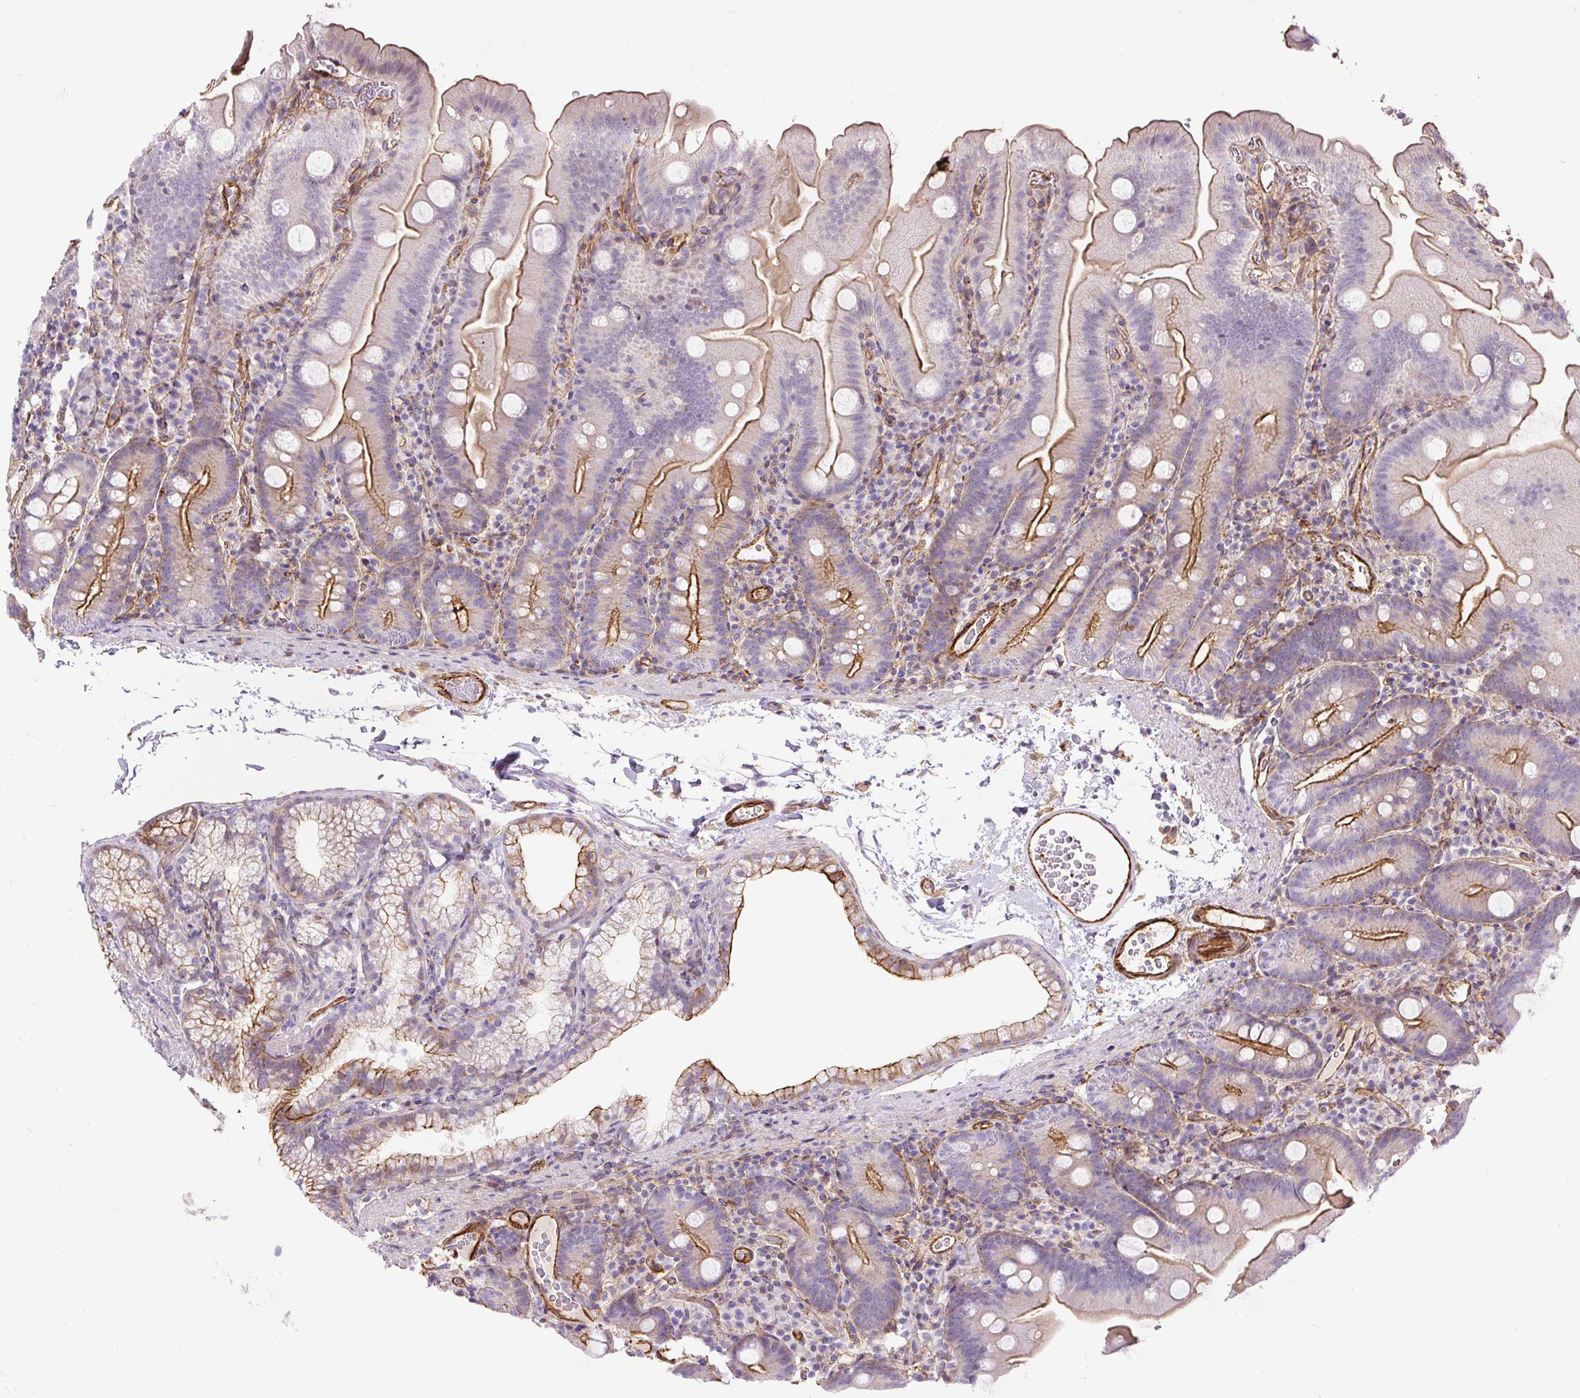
{"staining": {"intensity": "moderate", "quantity": ">75%", "location": "cytoplasmic/membranous"}, "tissue": "small intestine", "cell_type": "Glandular cells", "image_type": "normal", "snomed": [{"axis": "morphology", "description": "Normal tissue, NOS"}, {"axis": "topography", "description": "Small intestine"}], "caption": "Immunohistochemical staining of benign small intestine reveals medium levels of moderate cytoplasmic/membranous expression in about >75% of glandular cells. (IHC, brightfield microscopy, high magnification).", "gene": "B3GALT5", "patient": {"sex": "female", "age": 68}}